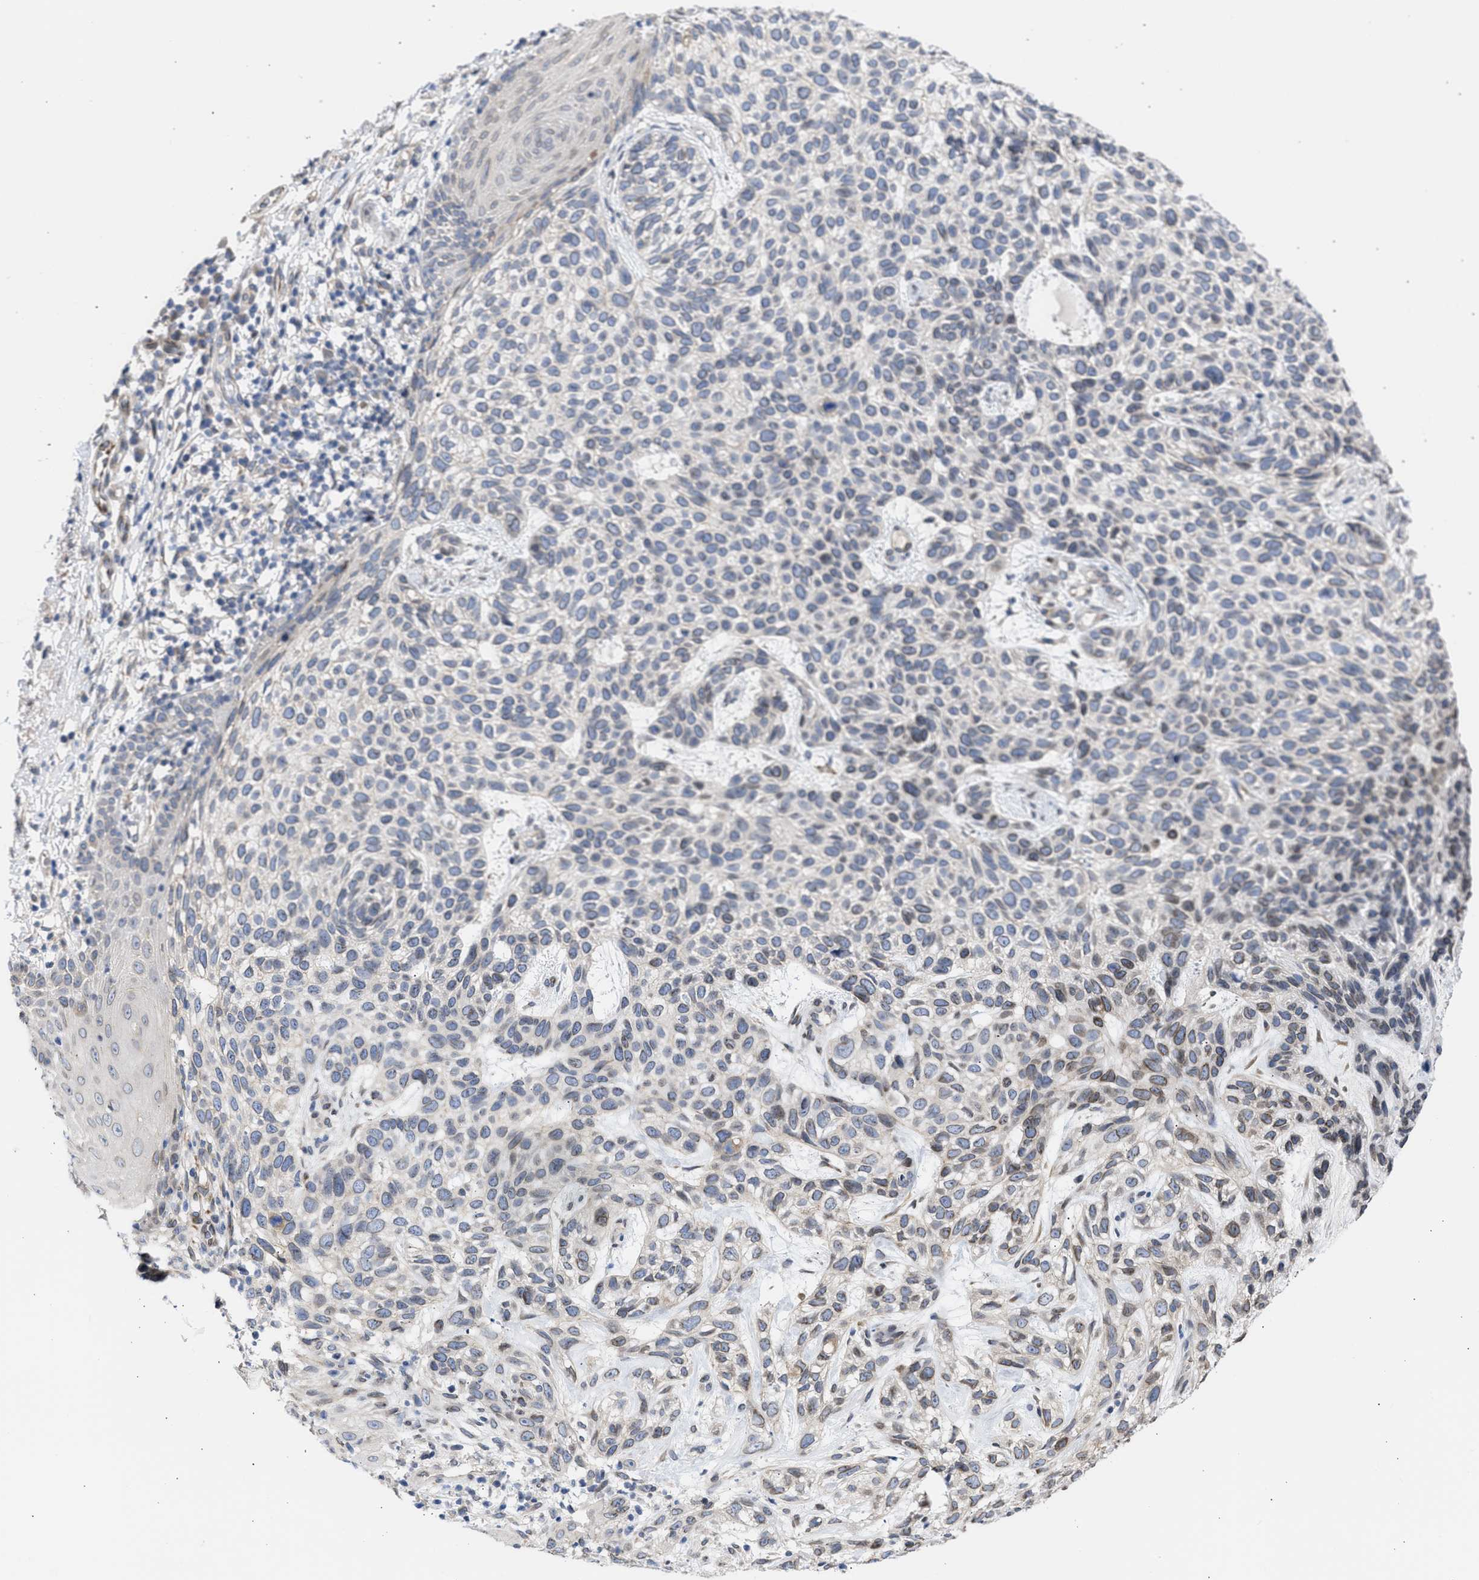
{"staining": {"intensity": "moderate", "quantity": "<25%", "location": "cytoplasmic/membranous,nuclear"}, "tissue": "skin cancer", "cell_type": "Tumor cells", "image_type": "cancer", "snomed": [{"axis": "morphology", "description": "Normal tissue, NOS"}, {"axis": "morphology", "description": "Basal cell carcinoma"}, {"axis": "topography", "description": "Skin"}], "caption": "A histopathology image of human skin cancer stained for a protein reveals moderate cytoplasmic/membranous and nuclear brown staining in tumor cells.", "gene": "NUP35", "patient": {"sex": "male", "age": 79}}